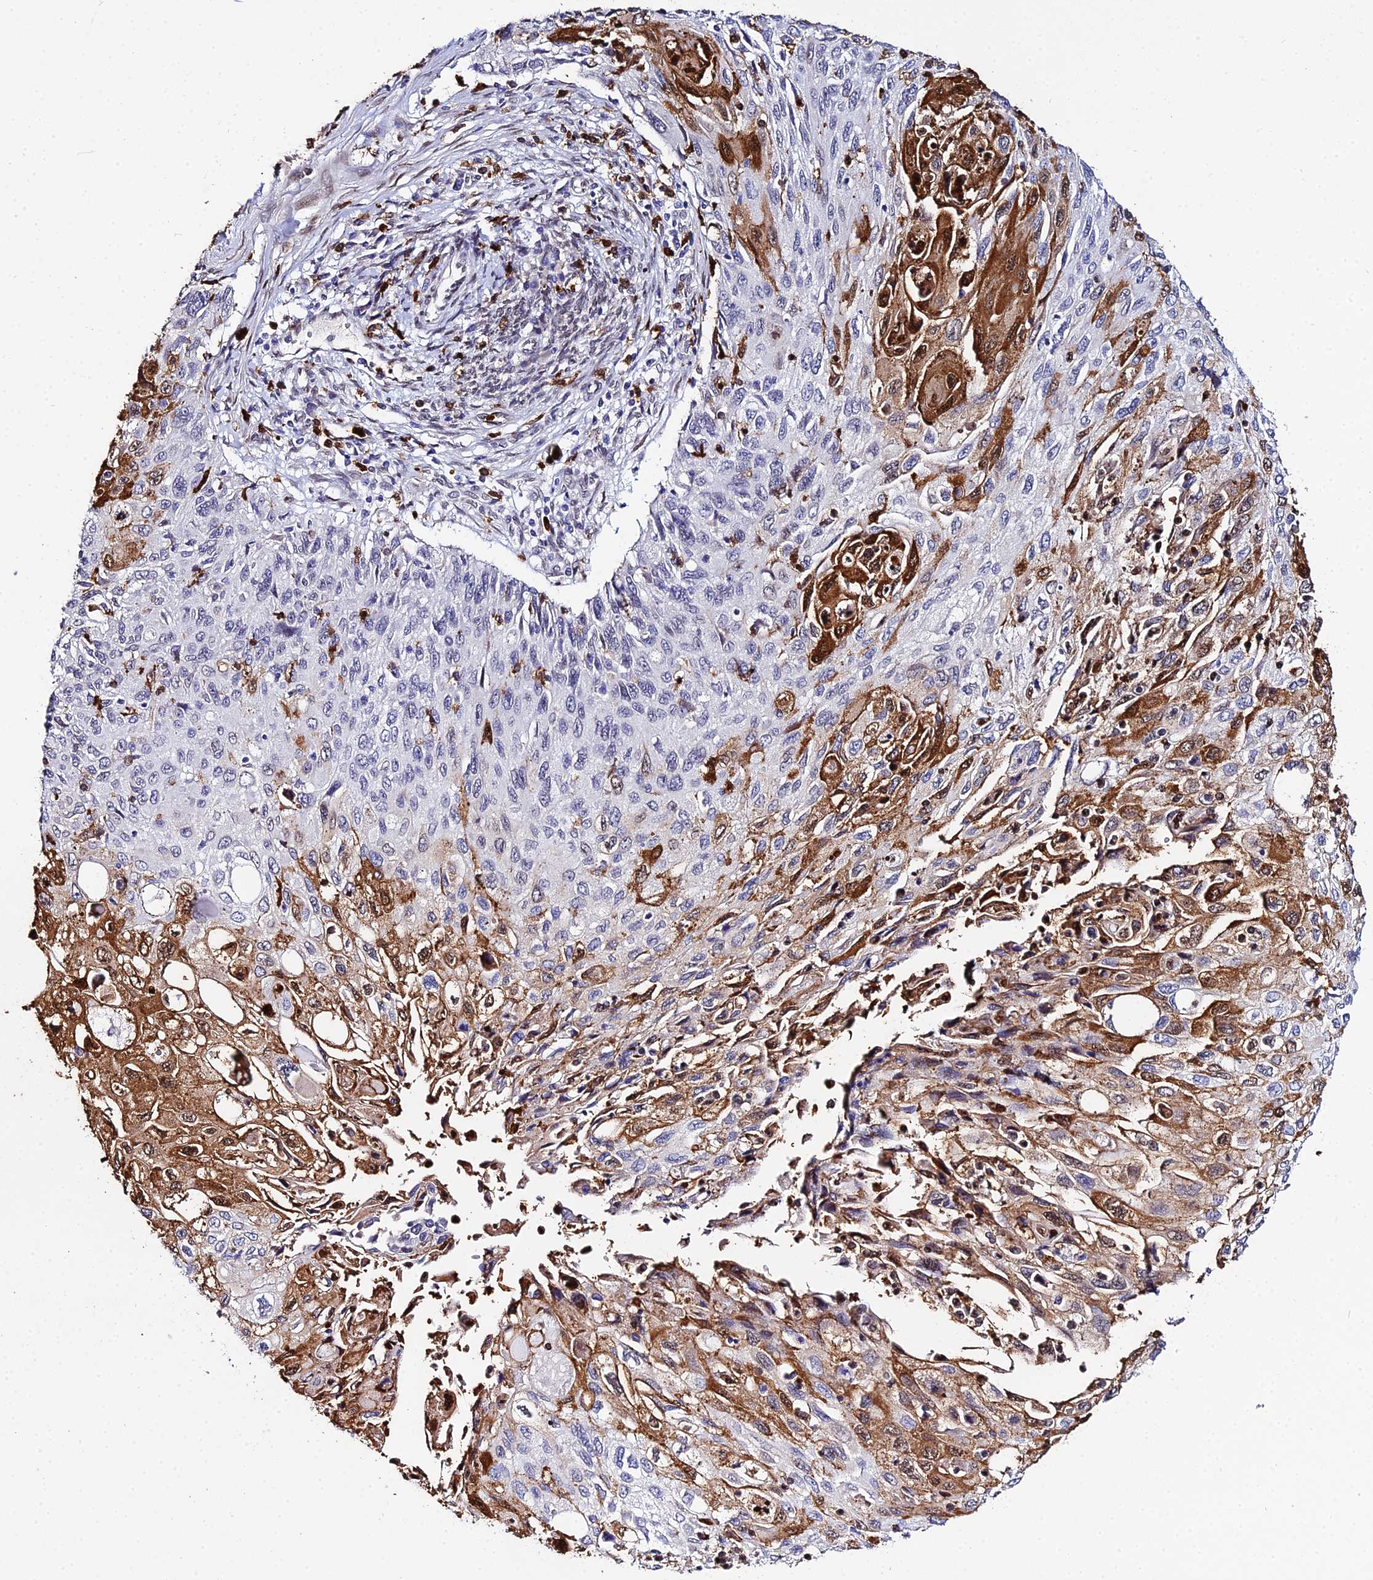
{"staining": {"intensity": "strong", "quantity": "<25%", "location": "cytoplasmic/membranous,nuclear"}, "tissue": "cervical cancer", "cell_type": "Tumor cells", "image_type": "cancer", "snomed": [{"axis": "morphology", "description": "Squamous cell carcinoma, NOS"}, {"axis": "topography", "description": "Cervix"}], "caption": "A medium amount of strong cytoplasmic/membranous and nuclear staining is identified in about <25% of tumor cells in cervical squamous cell carcinoma tissue.", "gene": "MCM10", "patient": {"sex": "female", "age": 70}}